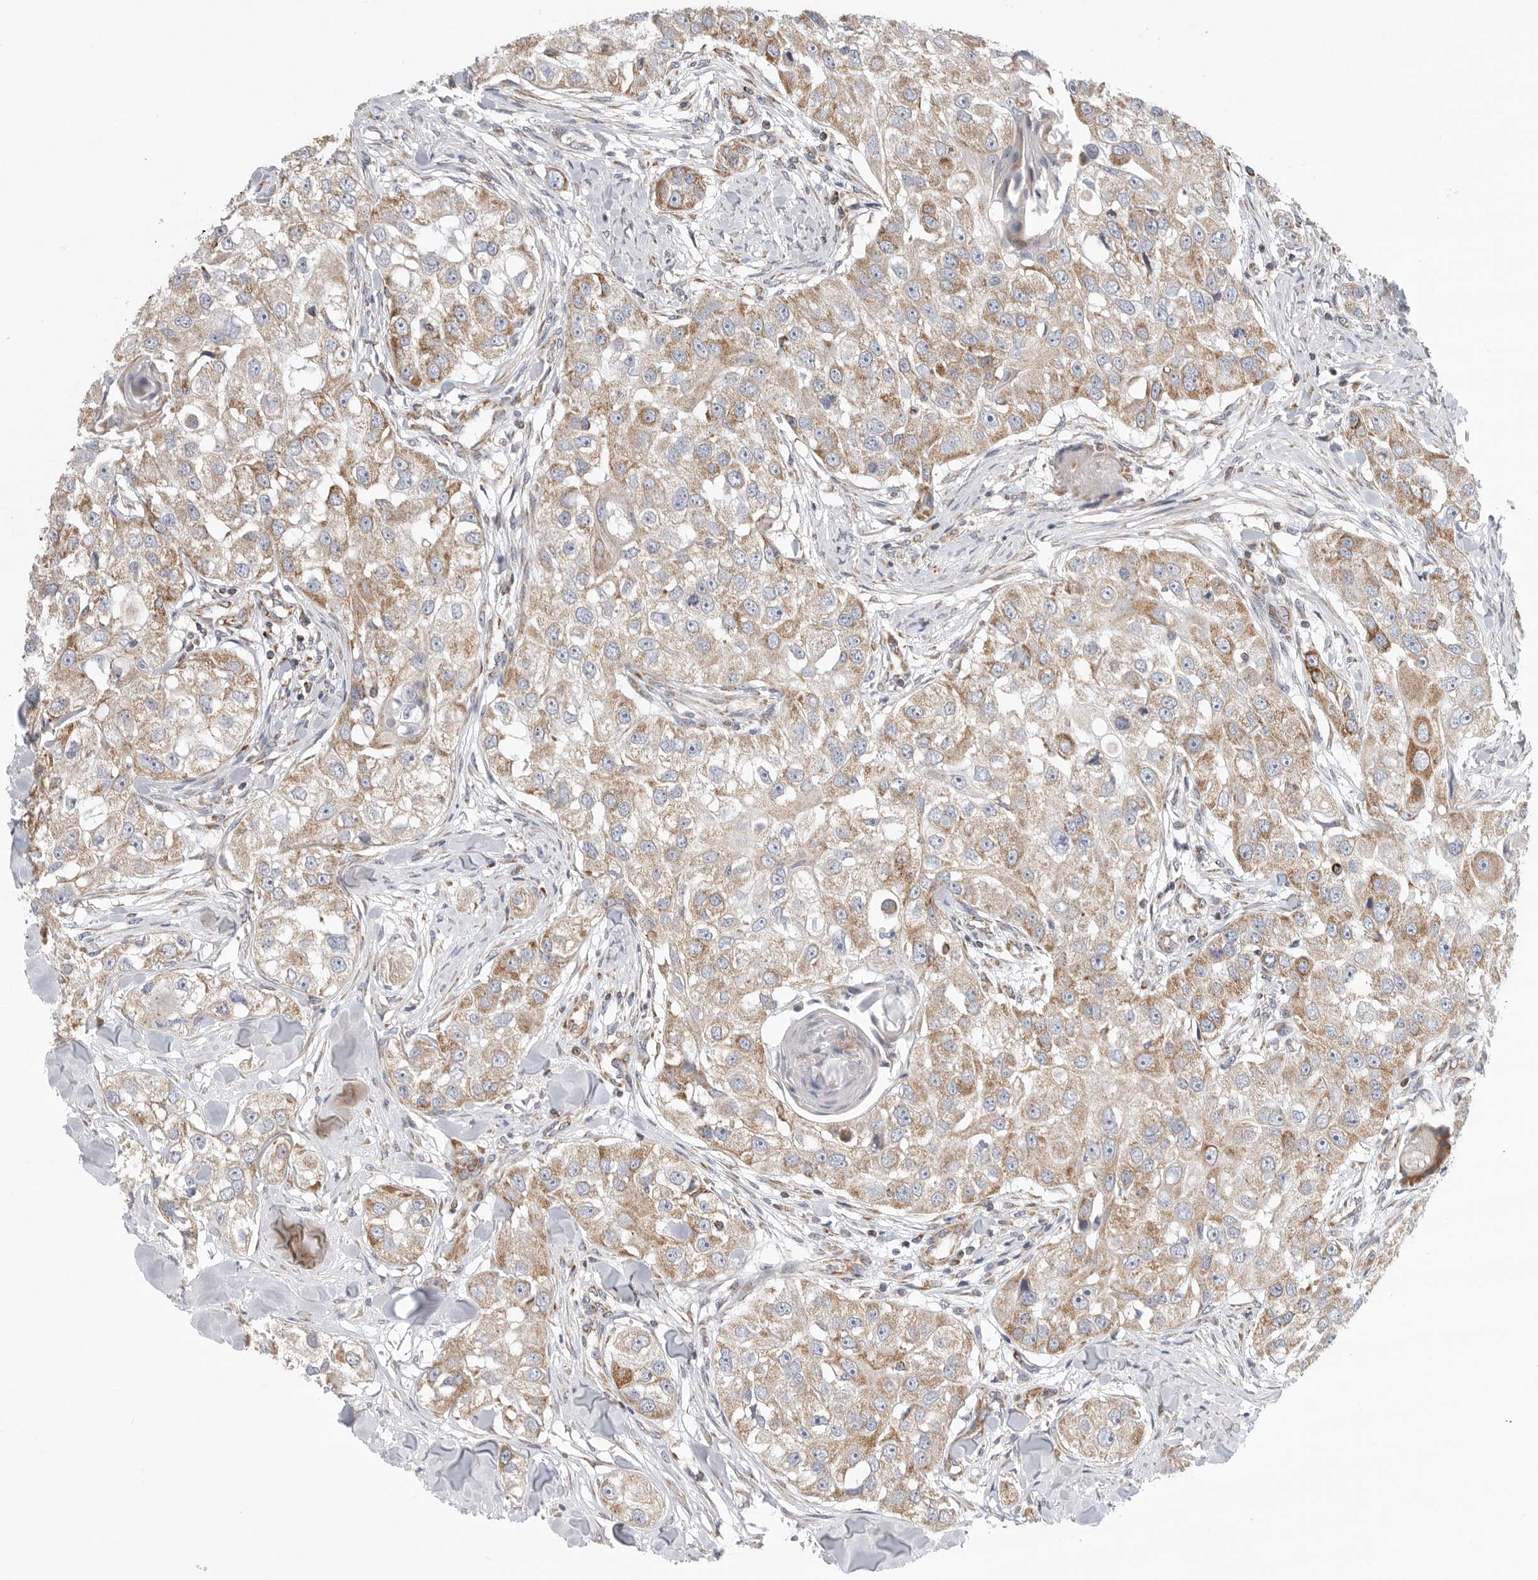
{"staining": {"intensity": "weak", "quantity": ">75%", "location": "cytoplasmic/membranous"}, "tissue": "head and neck cancer", "cell_type": "Tumor cells", "image_type": "cancer", "snomed": [{"axis": "morphology", "description": "Normal tissue, NOS"}, {"axis": "morphology", "description": "Squamous cell carcinoma, NOS"}, {"axis": "topography", "description": "Skeletal muscle"}, {"axis": "topography", "description": "Head-Neck"}], "caption": "Immunohistochemistry image of human head and neck cancer stained for a protein (brown), which exhibits low levels of weak cytoplasmic/membranous positivity in approximately >75% of tumor cells.", "gene": "FKBP8", "patient": {"sex": "male", "age": 51}}